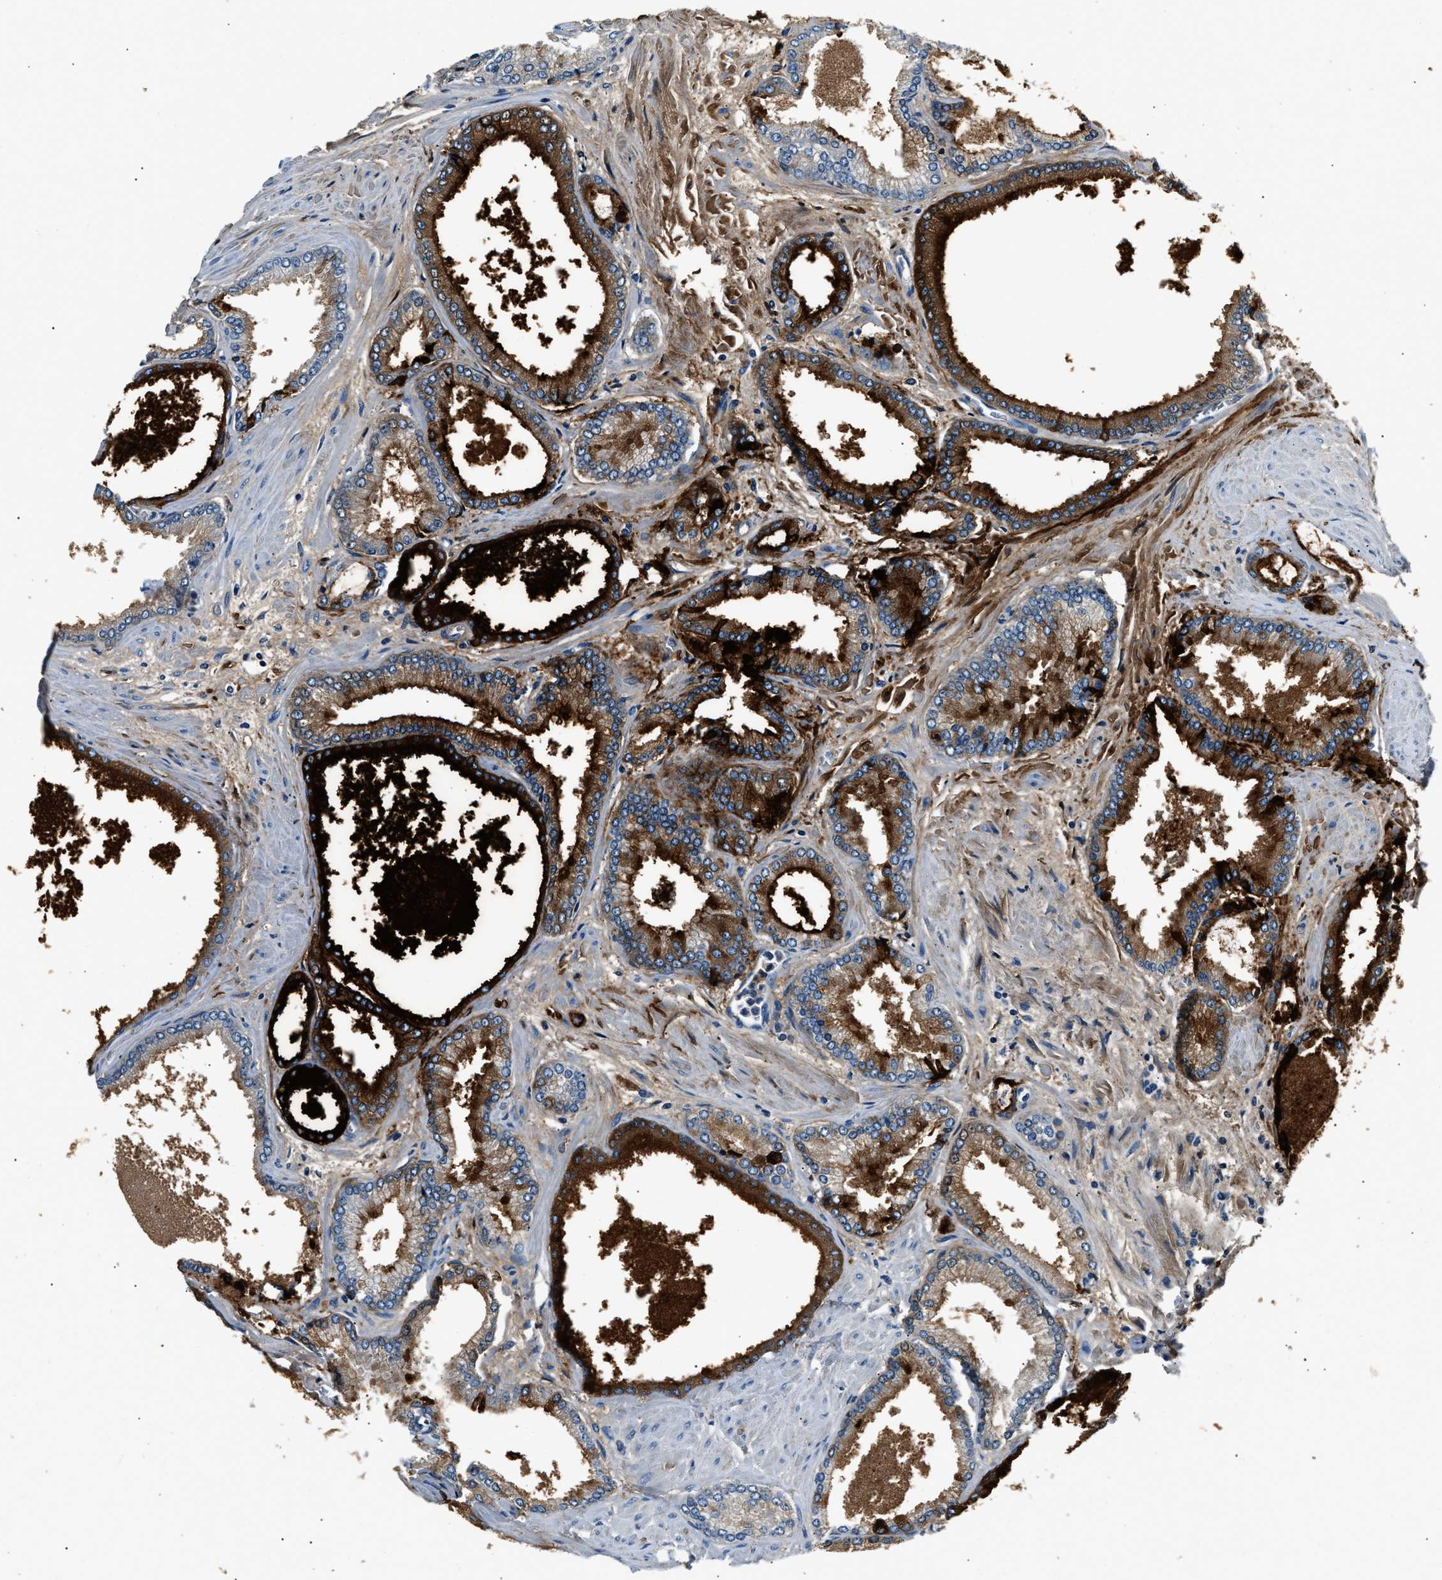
{"staining": {"intensity": "strong", "quantity": "25%-75%", "location": "cytoplasmic/membranous"}, "tissue": "prostate cancer", "cell_type": "Tumor cells", "image_type": "cancer", "snomed": [{"axis": "morphology", "description": "Adenocarcinoma, High grade"}, {"axis": "topography", "description": "Prostate"}], "caption": "About 25%-75% of tumor cells in prostate high-grade adenocarcinoma show strong cytoplasmic/membranous protein staining as visualized by brown immunohistochemical staining.", "gene": "INHA", "patient": {"sex": "male", "age": 61}}